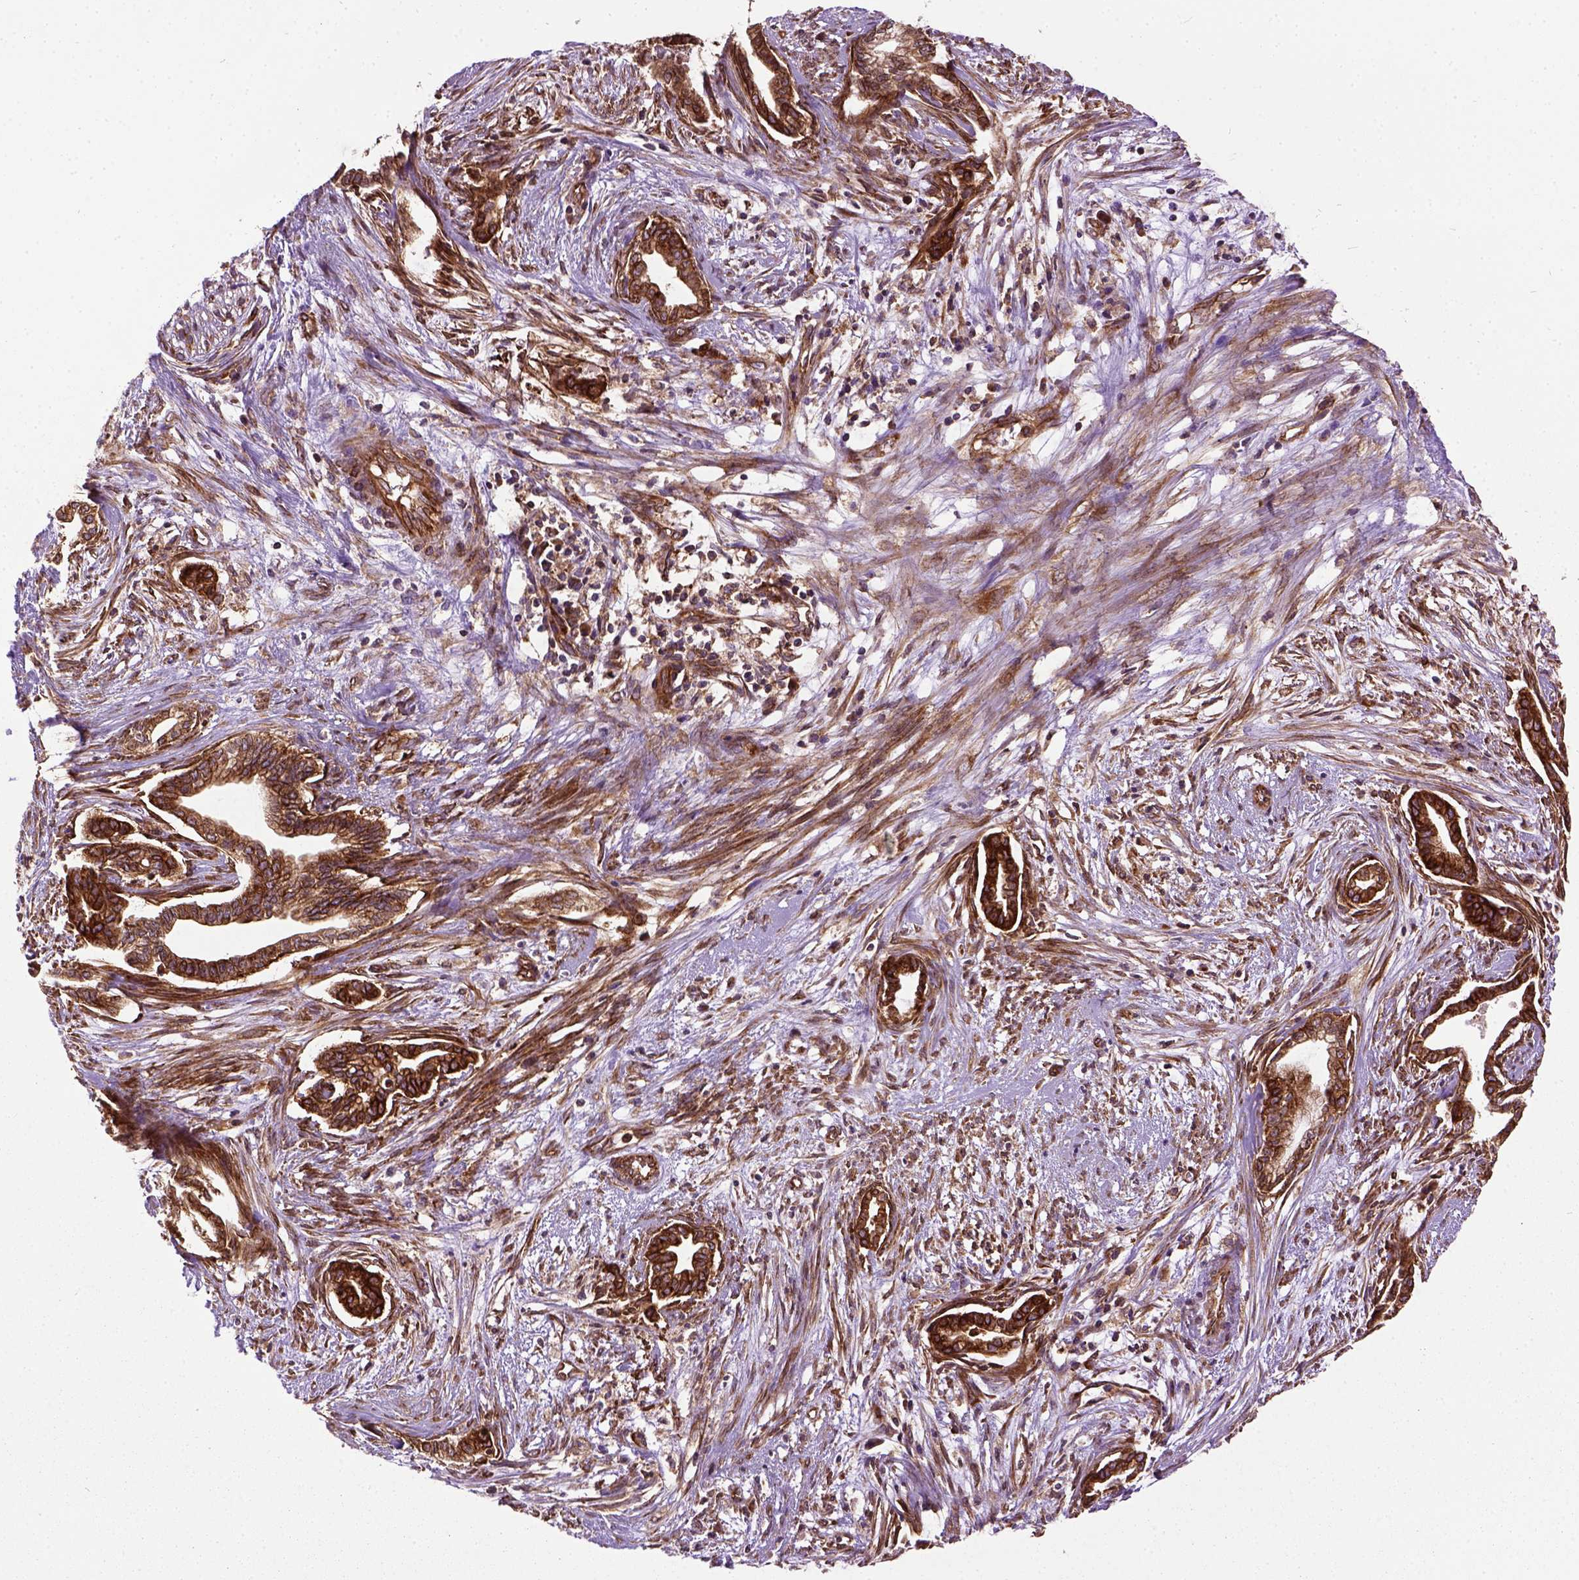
{"staining": {"intensity": "strong", "quantity": ">75%", "location": "cytoplasmic/membranous"}, "tissue": "cervical cancer", "cell_type": "Tumor cells", "image_type": "cancer", "snomed": [{"axis": "morphology", "description": "Adenocarcinoma, NOS"}, {"axis": "topography", "description": "Cervix"}], "caption": "An IHC photomicrograph of tumor tissue is shown. Protein staining in brown shows strong cytoplasmic/membranous positivity in adenocarcinoma (cervical) within tumor cells. The protein is stained brown, and the nuclei are stained in blue (DAB (3,3'-diaminobenzidine) IHC with brightfield microscopy, high magnification).", "gene": "CAPRIN1", "patient": {"sex": "female", "age": 62}}